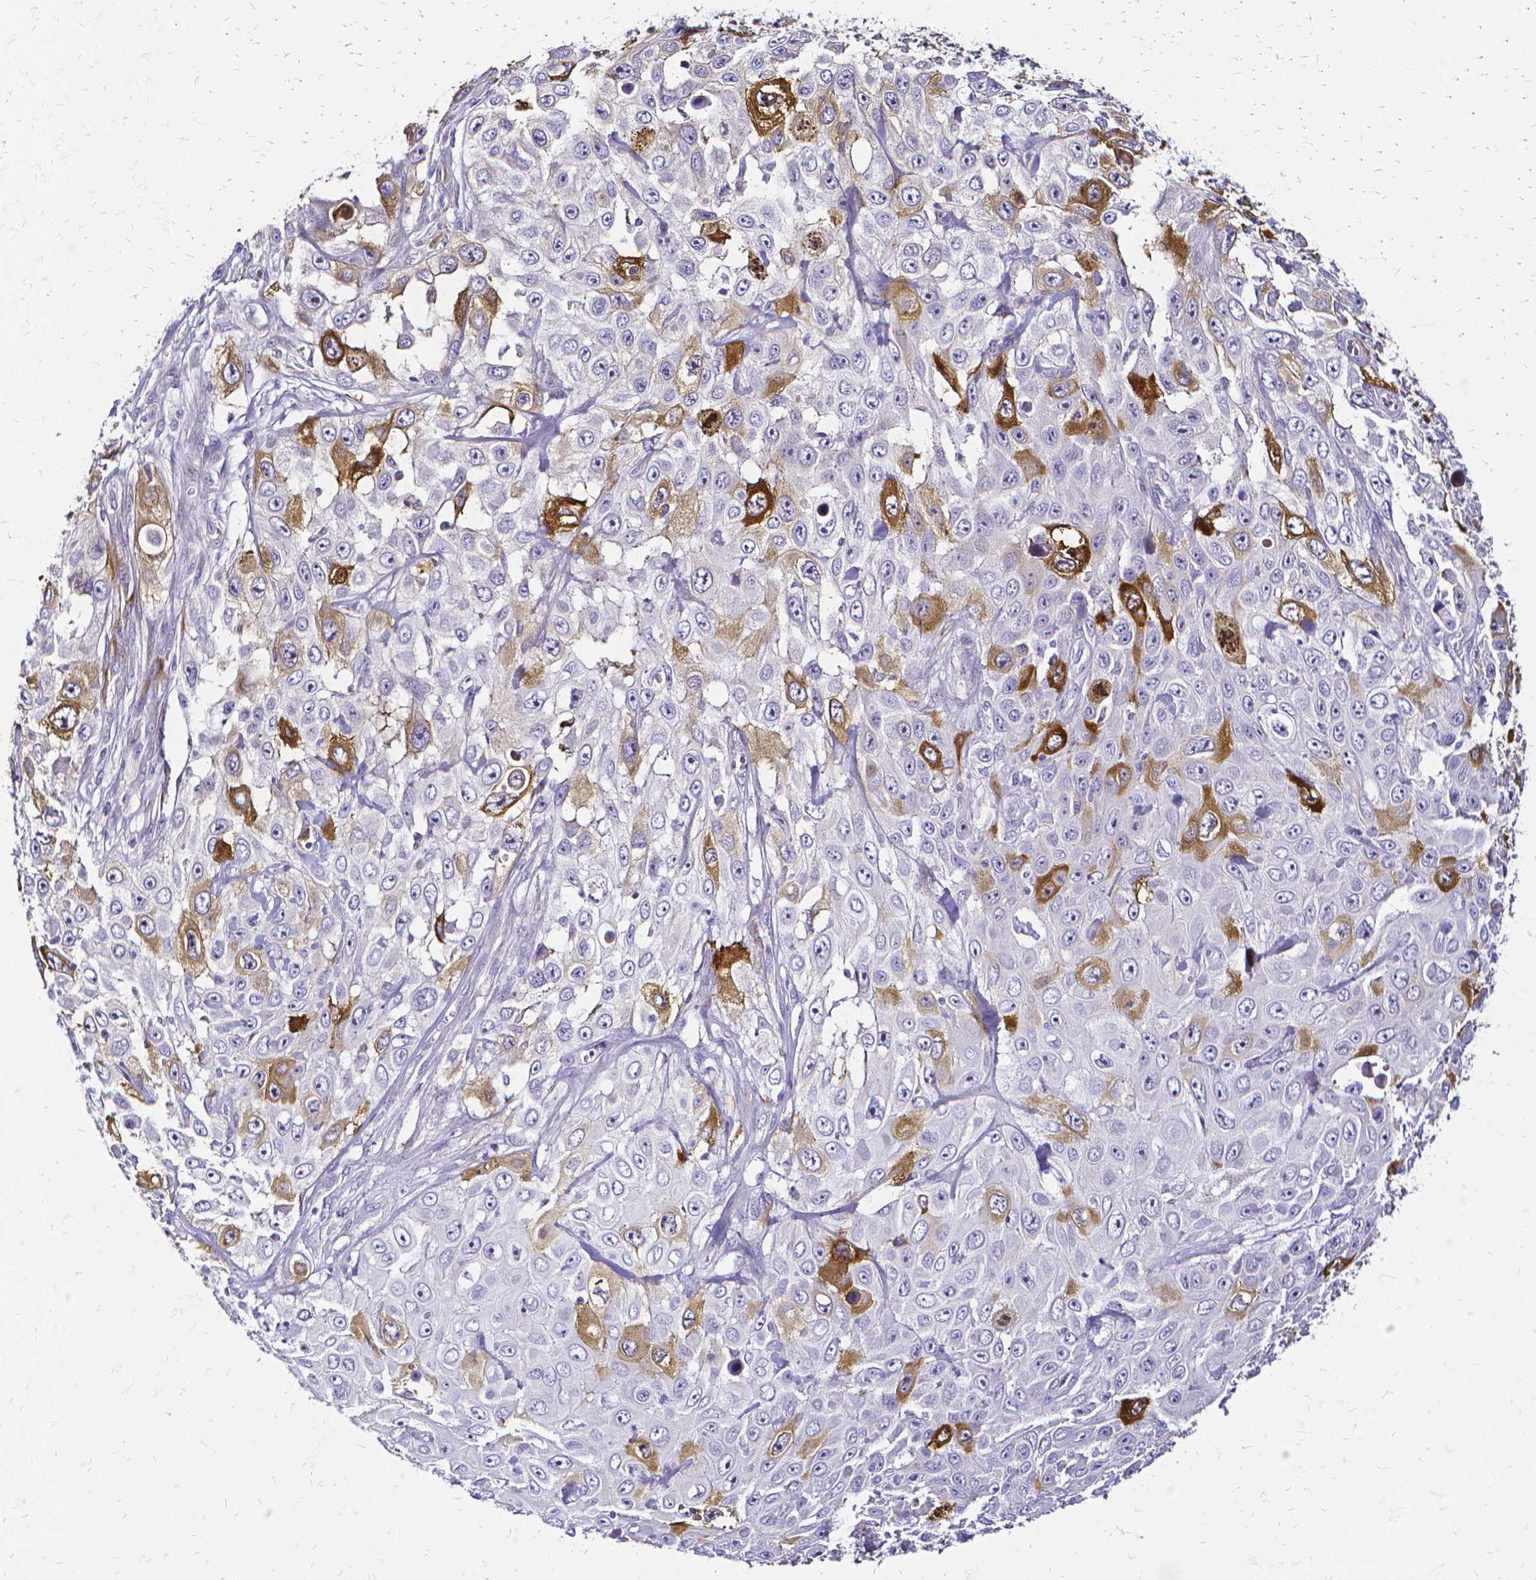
{"staining": {"intensity": "strong", "quantity": "<25%", "location": "cytoplasmic/membranous"}, "tissue": "skin cancer", "cell_type": "Tumor cells", "image_type": "cancer", "snomed": [{"axis": "morphology", "description": "Squamous cell carcinoma, NOS"}, {"axis": "topography", "description": "Skin"}], "caption": "A brown stain highlights strong cytoplasmic/membranous staining of a protein in human skin squamous cell carcinoma tumor cells.", "gene": "CCNB1", "patient": {"sex": "male", "age": 82}}